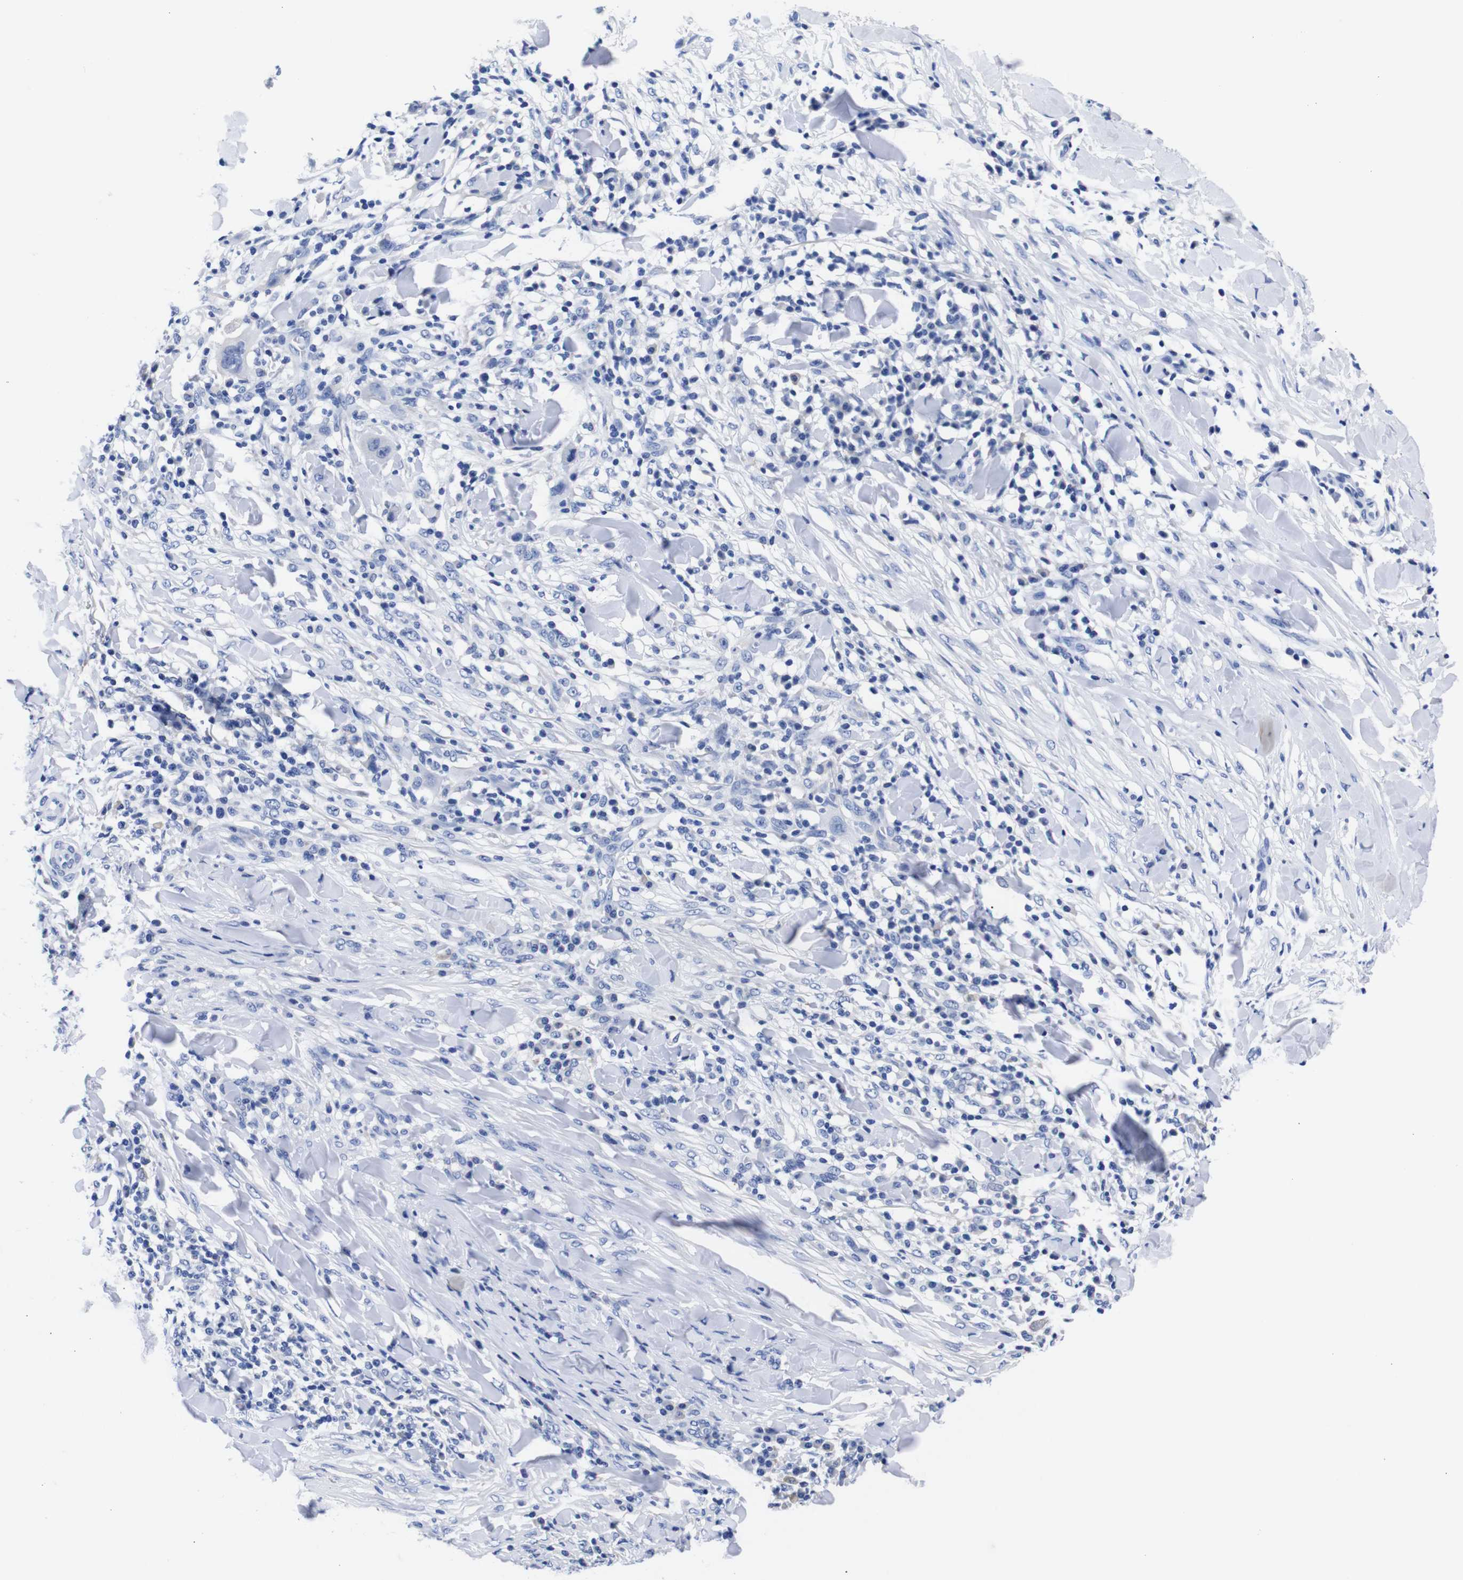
{"staining": {"intensity": "negative", "quantity": "none", "location": "none"}, "tissue": "skin cancer", "cell_type": "Tumor cells", "image_type": "cancer", "snomed": [{"axis": "morphology", "description": "Squamous cell carcinoma, NOS"}, {"axis": "topography", "description": "Skin"}], "caption": "This is an immunohistochemistry (IHC) photomicrograph of skin cancer. There is no expression in tumor cells.", "gene": "CLEC4G", "patient": {"sex": "male", "age": 24}}